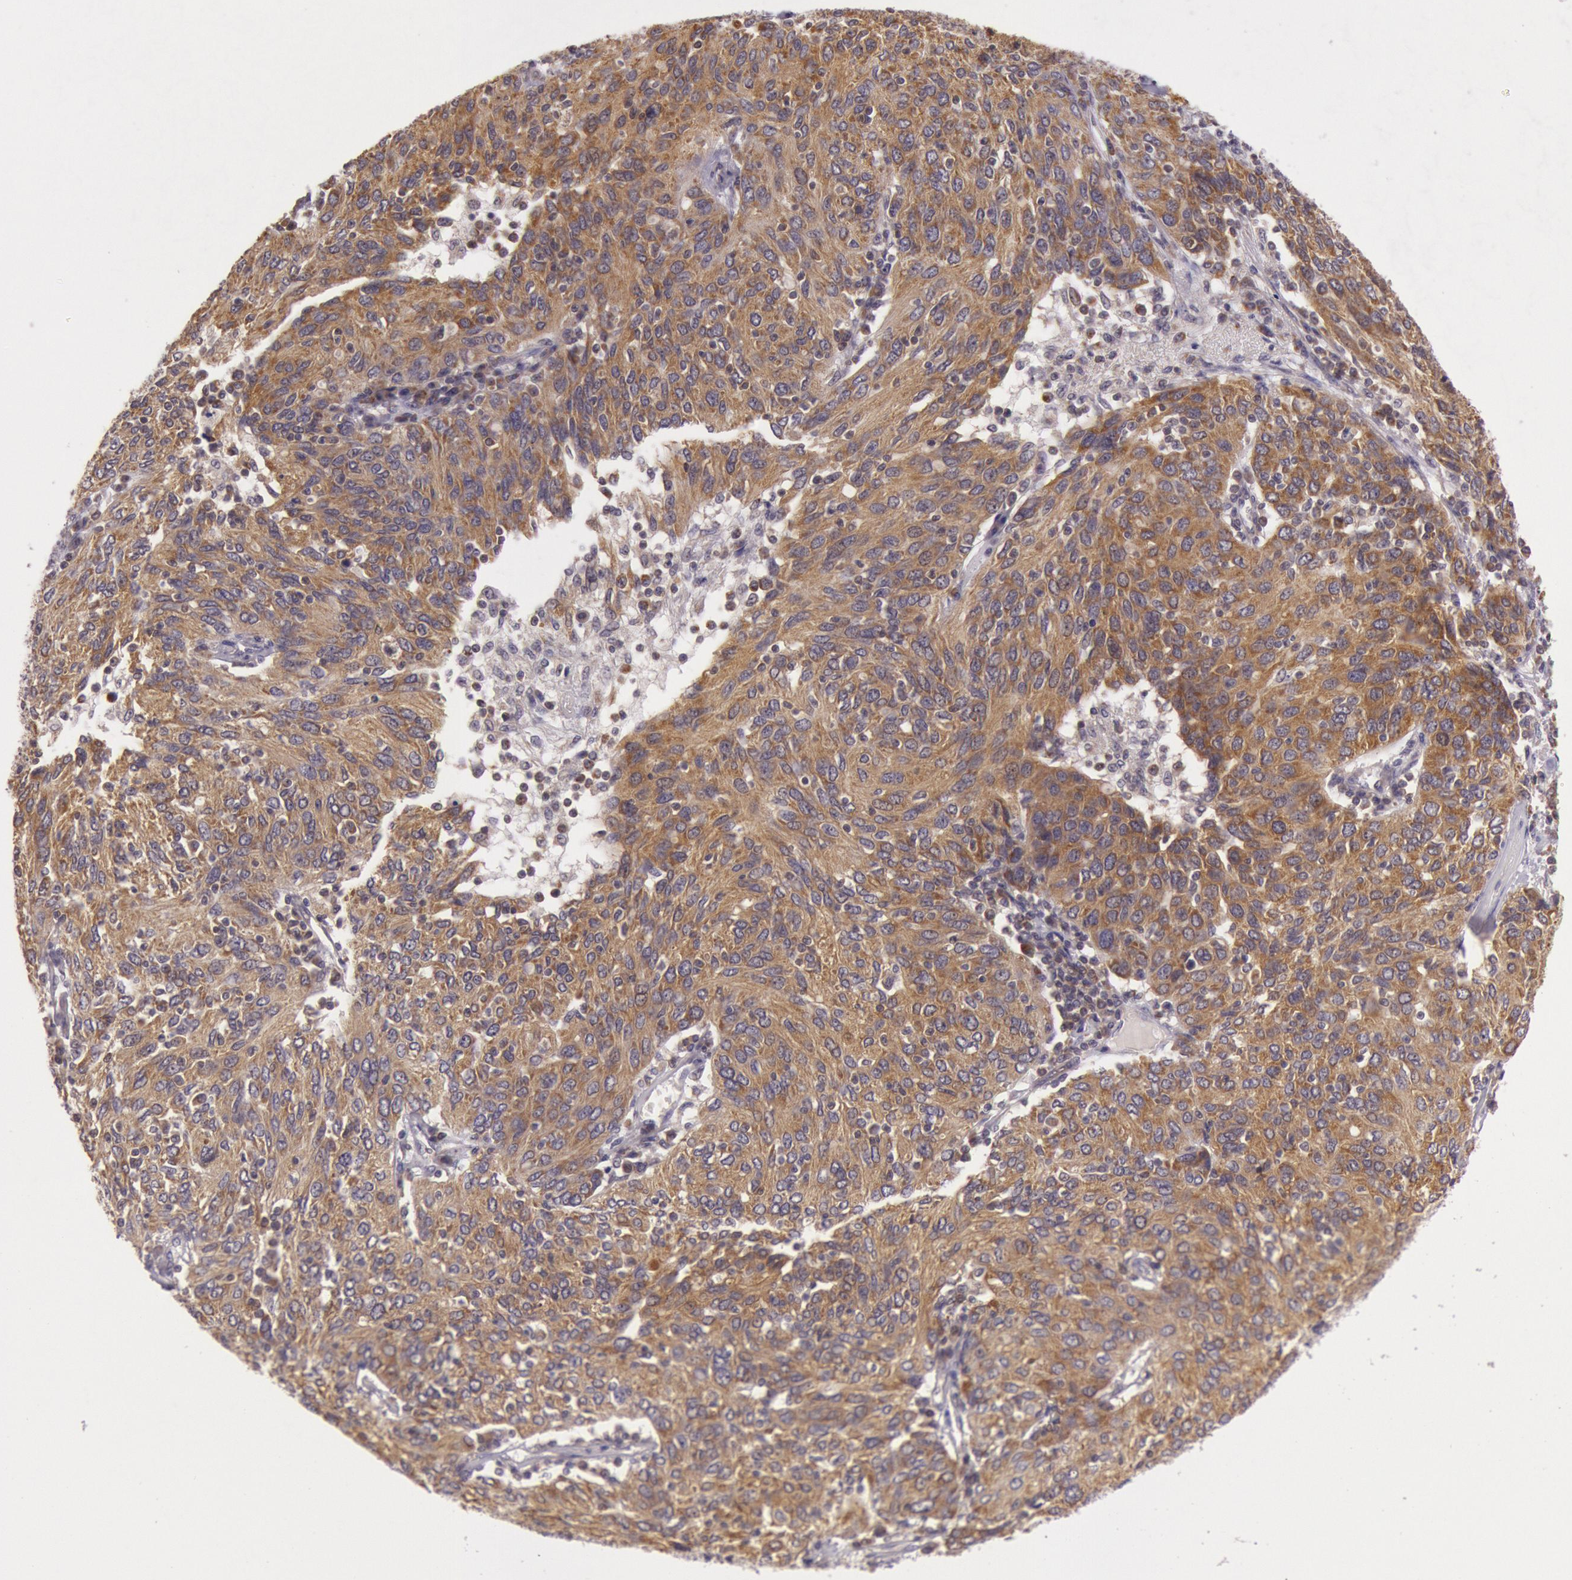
{"staining": {"intensity": "strong", "quantity": ">75%", "location": "cytoplasmic/membranous"}, "tissue": "ovarian cancer", "cell_type": "Tumor cells", "image_type": "cancer", "snomed": [{"axis": "morphology", "description": "Carcinoma, endometroid"}, {"axis": "topography", "description": "Ovary"}], "caption": "Strong cytoplasmic/membranous protein expression is seen in approximately >75% of tumor cells in endometroid carcinoma (ovarian). (Stains: DAB (3,3'-diaminobenzidine) in brown, nuclei in blue, Microscopy: brightfield microscopy at high magnification).", "gene": "CDK16", "patient": {"sex": "female", "age": 50}}